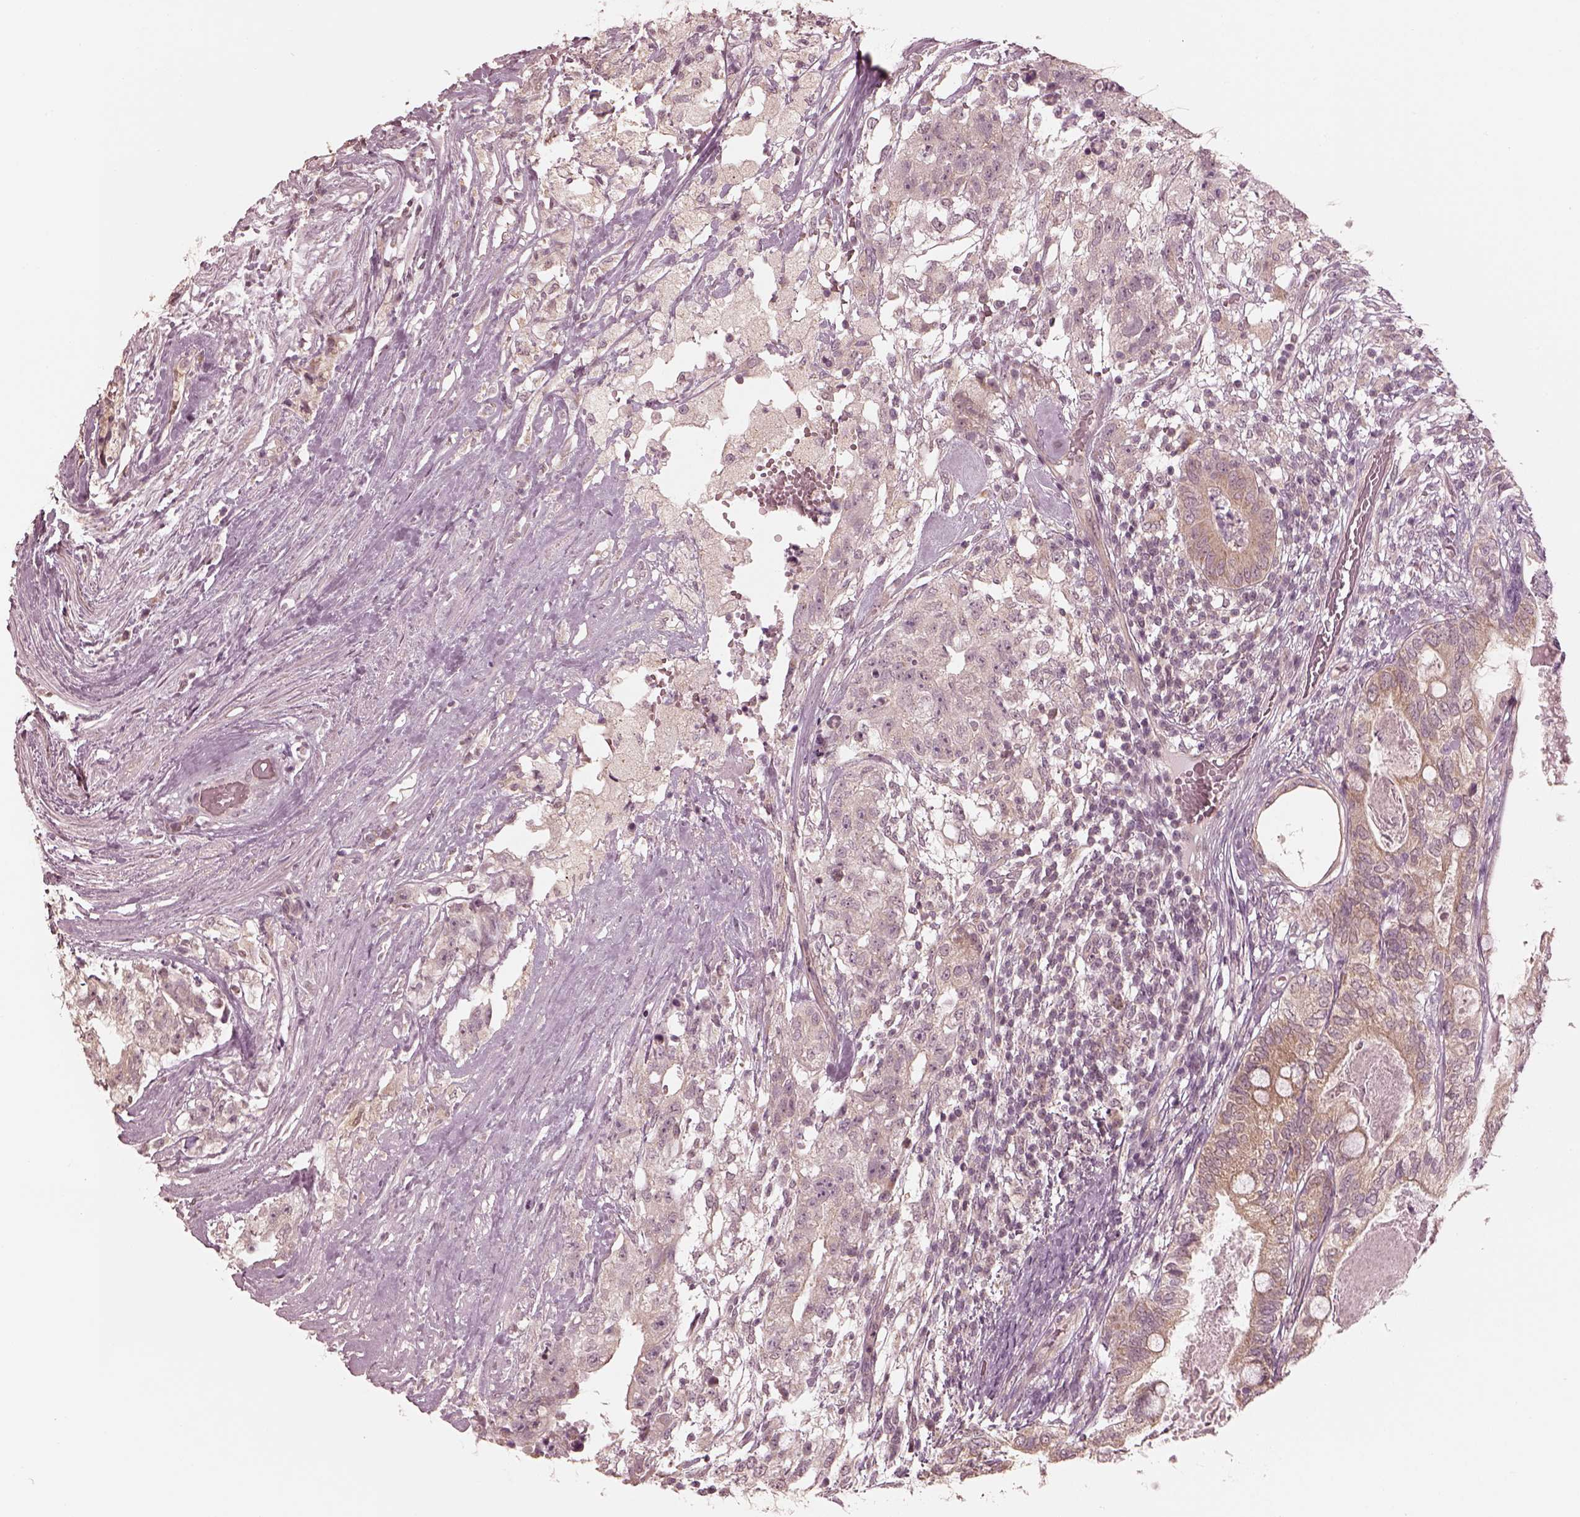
{"staining": {"intensity": "weak", "quantity": "<25%", "location": "cytoplasmic/membranous"}, "tissue": "testis cancer", "cell_type": "Tumor cells", "image_type": "cancer", "snomed": [{"axis": "morphology", "description": "Seminoma, NOS"}, {"axis": "morphology", "description": "Carcinoma, Embryonal, NOS"}, {"axis": "topography", "description": "Testis"}], "caption": "Tumor cells show no significant staining in testis seminoma.", "gene": "IQCB1", "patient": {"sex": "male", "age": 41}}